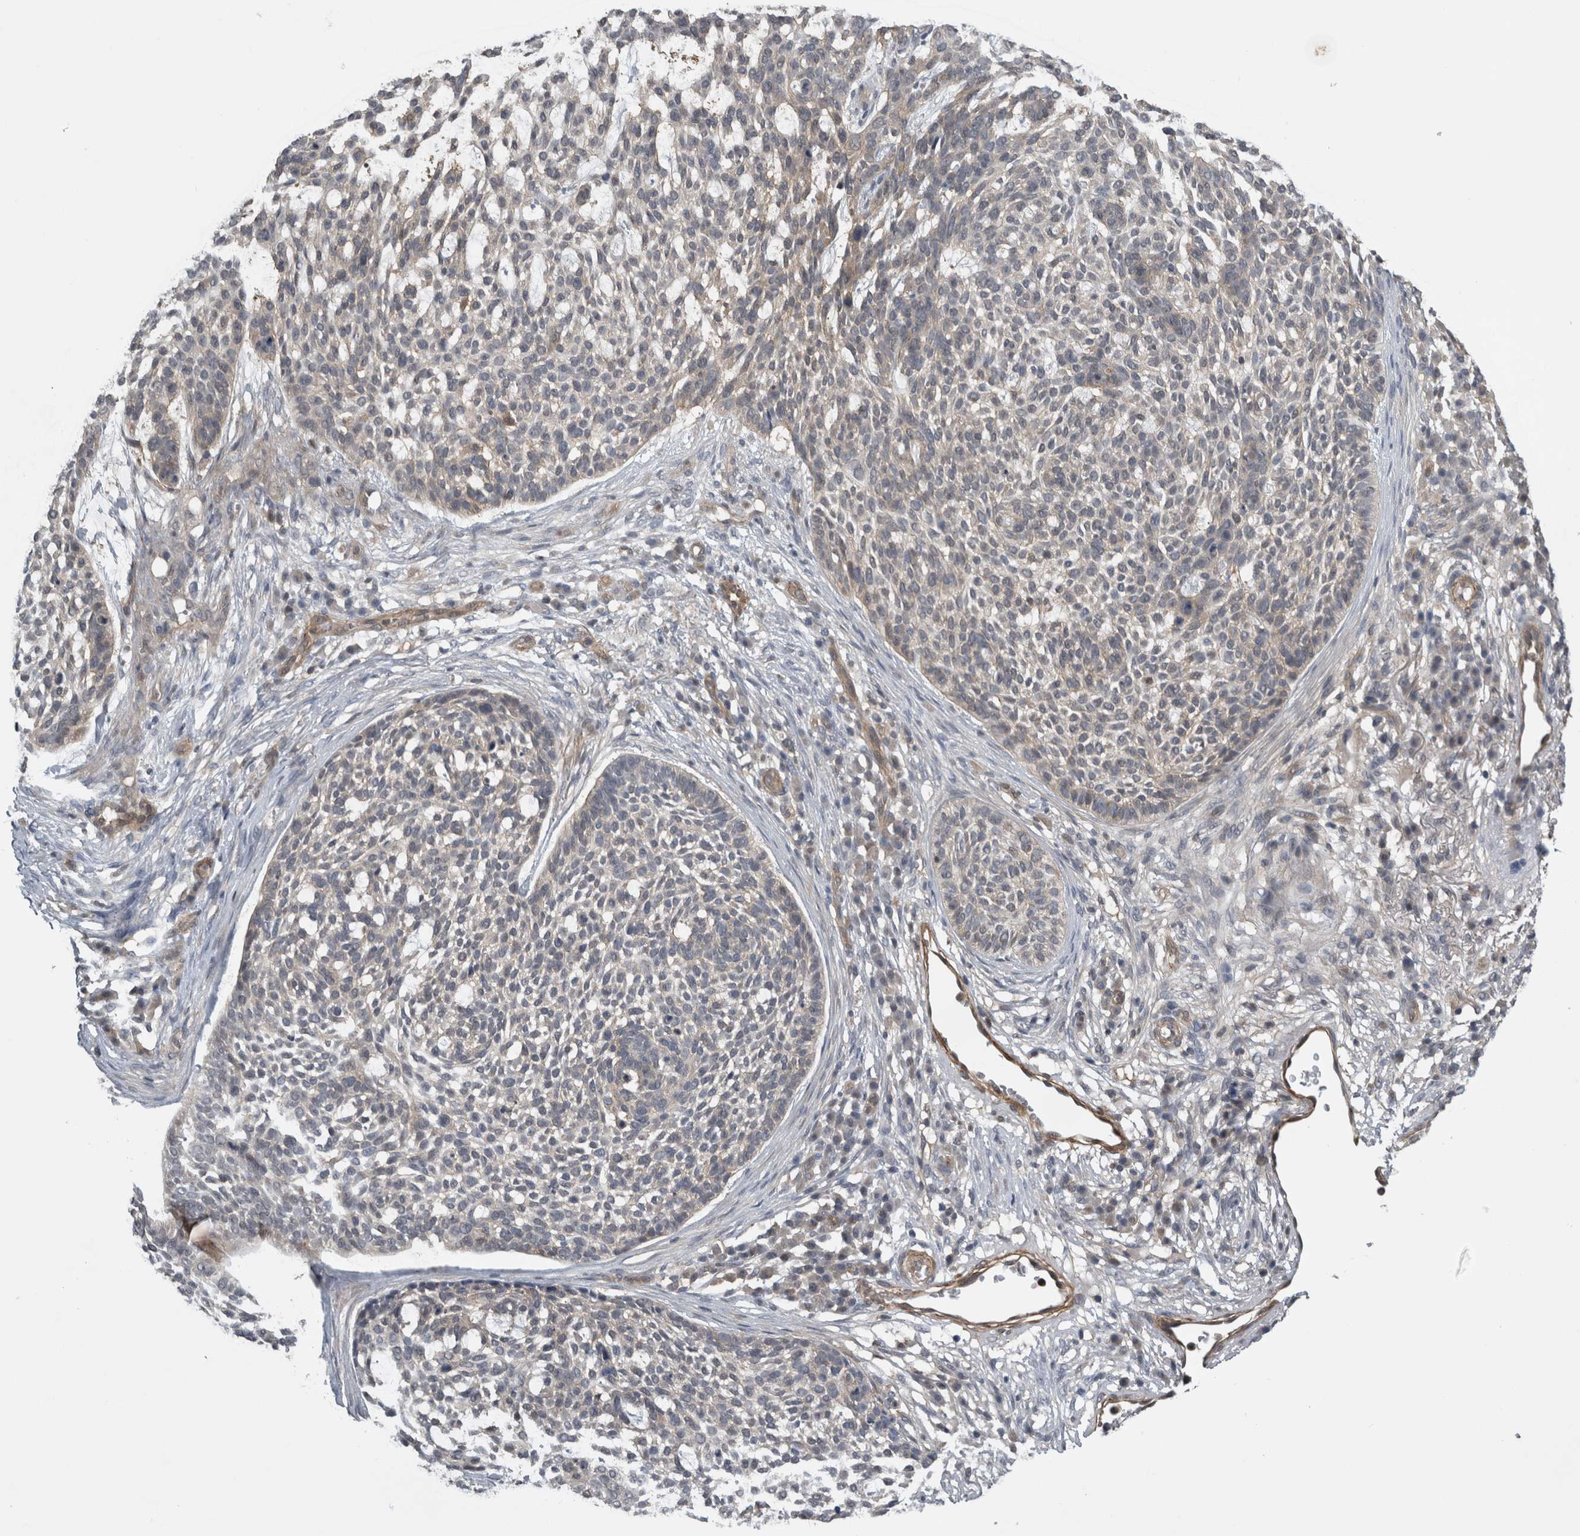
{"staining": {"intensity": "weak", "quantity": "<25%", "location": "cytoplasmic/membranous"}, "tissue": "skin cancer", "cell_type": "Tumor cells", "image_type": "cancer", "snomed": [{"axis": "morphology", "description": "Basal cell carcinoma"}, {"axis": "topography", "description": "Skin"}], "caption": "DAB (3,3'-diaminobenzidine) immunohistochemical staining of basal cell carcinoma (skin) reveals no significant staining in tumor cells. Brightfield microscopy of immunohistochemistry (IHC) stained with DAB (3,3'-diaminobenzidine) (brown) and hematoxylin (blue), captured at high magnification.", "gene": "NAPRT", "patient": {"sex": "female", "age": 64}}